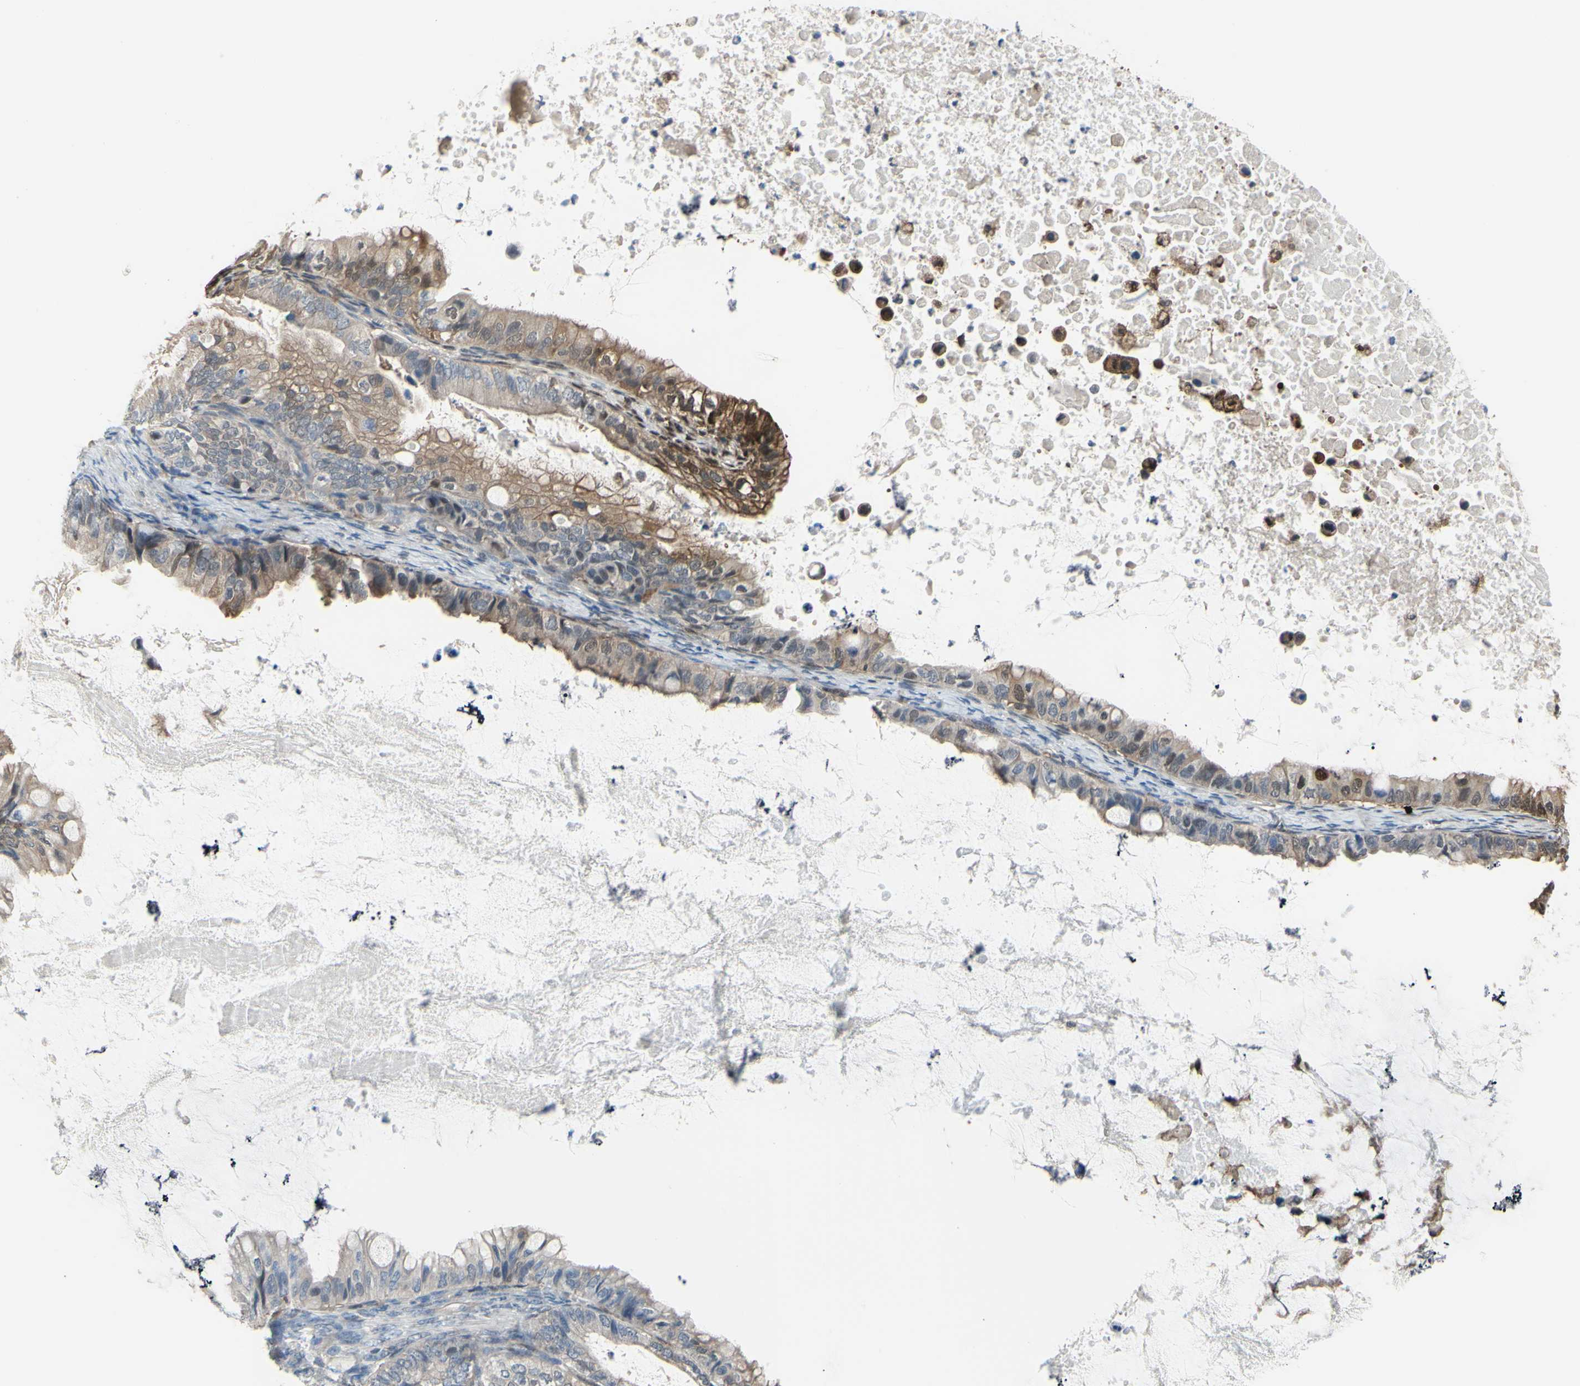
{"staining": {"intensity": "moderate", "quantity": "25%-75%", "location": "cytoplasmic/membranous,nuclear"}, "tissue": "ovarian cancer", "cell_type": "Tumor cells", "image_type": "cancer", "snomed": [{"axis": "morphology", "description": "Cystadenocarcinoma, mucinous, NOS"}, {"axis": "topography", "description": "Ovary"}], "caption": "Immunohistochemistry (DAB (3,3'-diaminobenzidine)) staining of human mucinous cystadenocarcinoma (ovarian) reveals moderate cytoplasmic/membranous and nuclear protein positivity in approximately 25%-75% of tumor cells. The staining was performed using DAB to visualize the protein expression in brown, while the nuclei were stained in blue with hematoxylin (Magnification: 20x).", "gene": "UPK3B", "patient": {"sex": "female", "age": 80}}